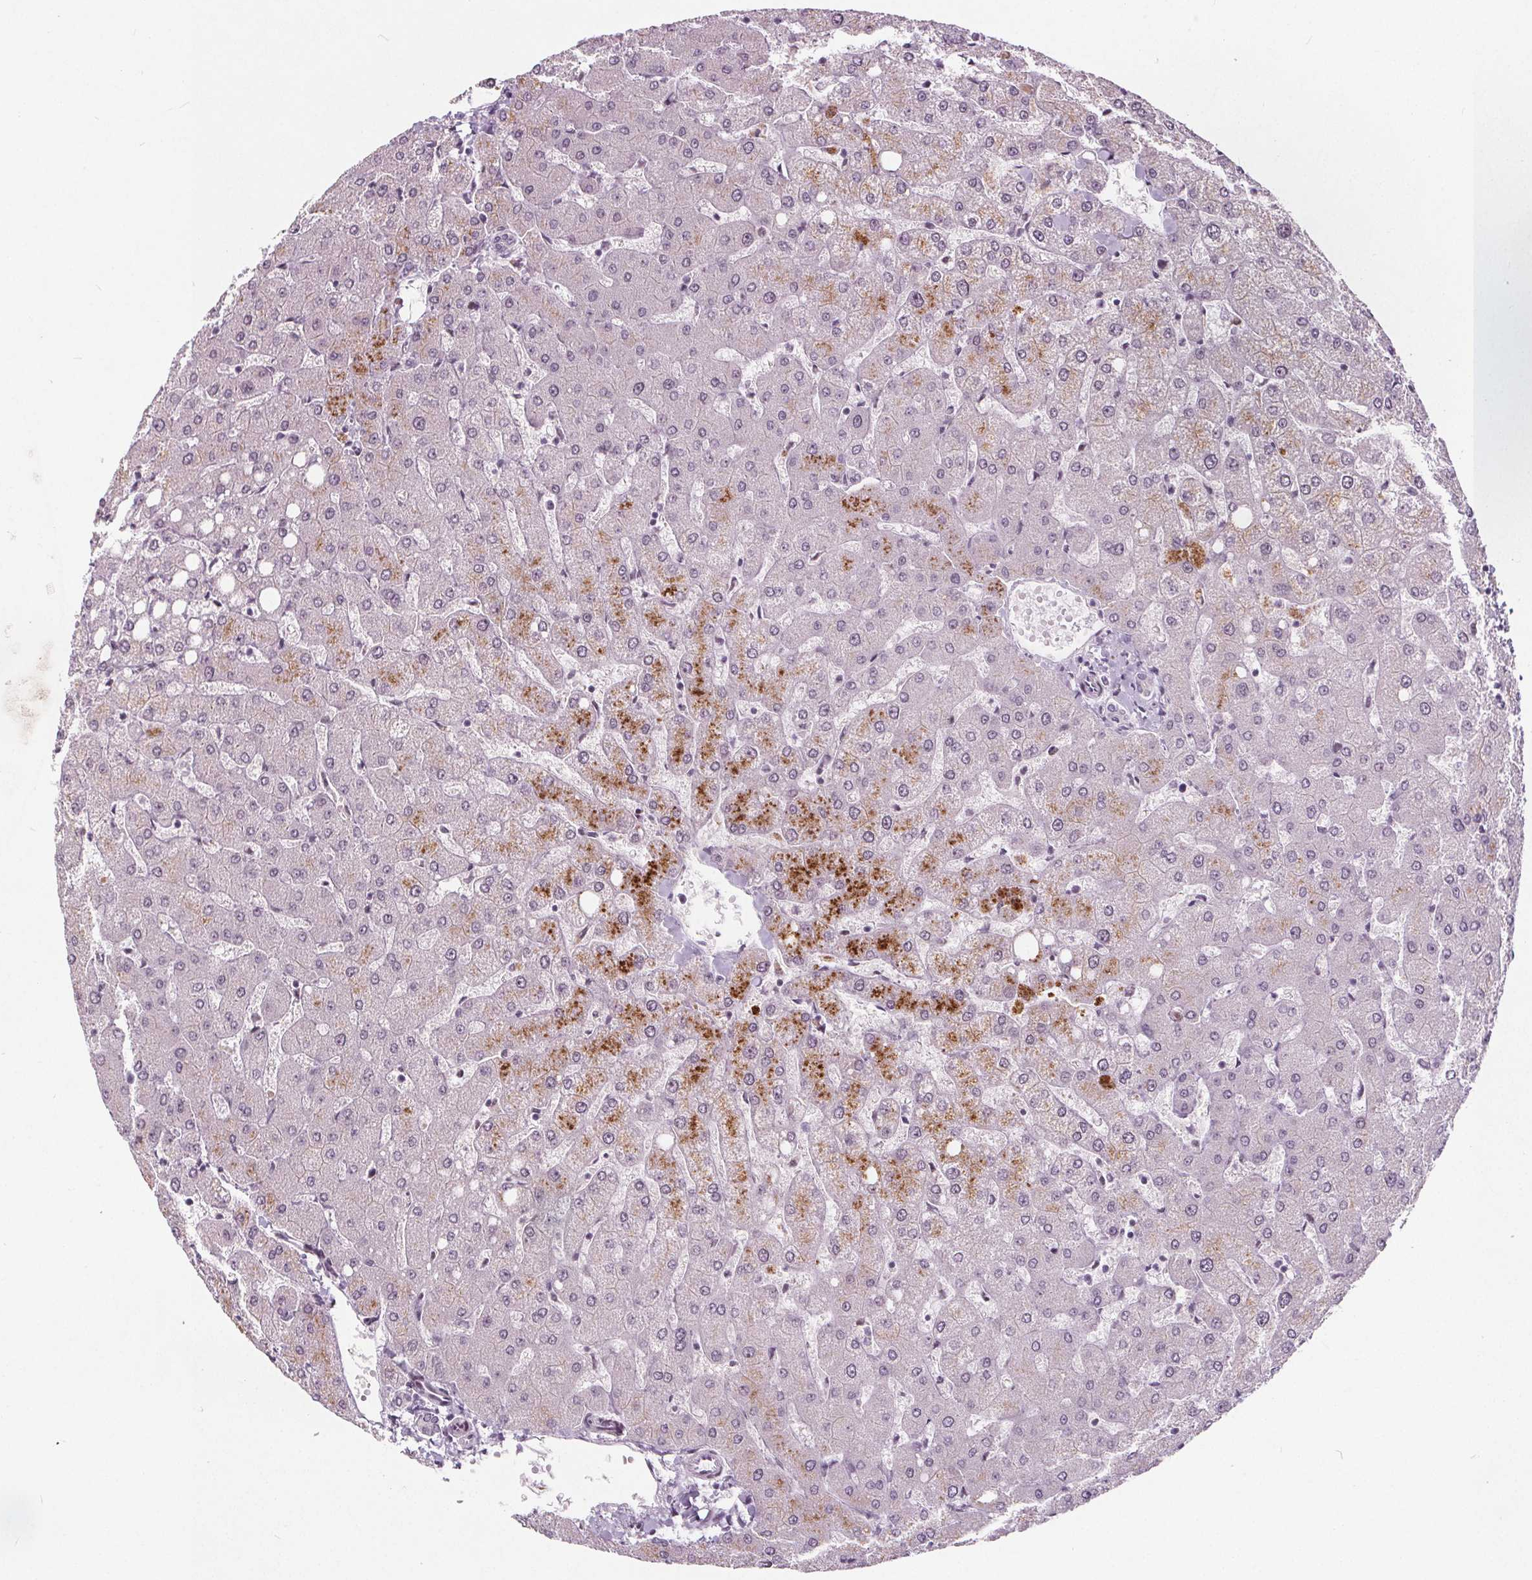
{"staining": {"intensity": "negative", "quantity": "none", "location": "none"}, "tissue": "liver", "cell_type": "Cholangiocytes", "image_type": "normal", "snomed": [{"axis": "morphology", "description": "Normal tissue, NOS"}, {"axis": "topography", "description": "Liver"}], "caption": "Immunohistochemistry micrograph of unremarkable liver: human liver stained with DAB exhibits no significant protein positivity in cholangiocytes. Nuclei are stained in blue.", "gene": "TAF6L", "patient": {"sex": "female", "age": 54}}